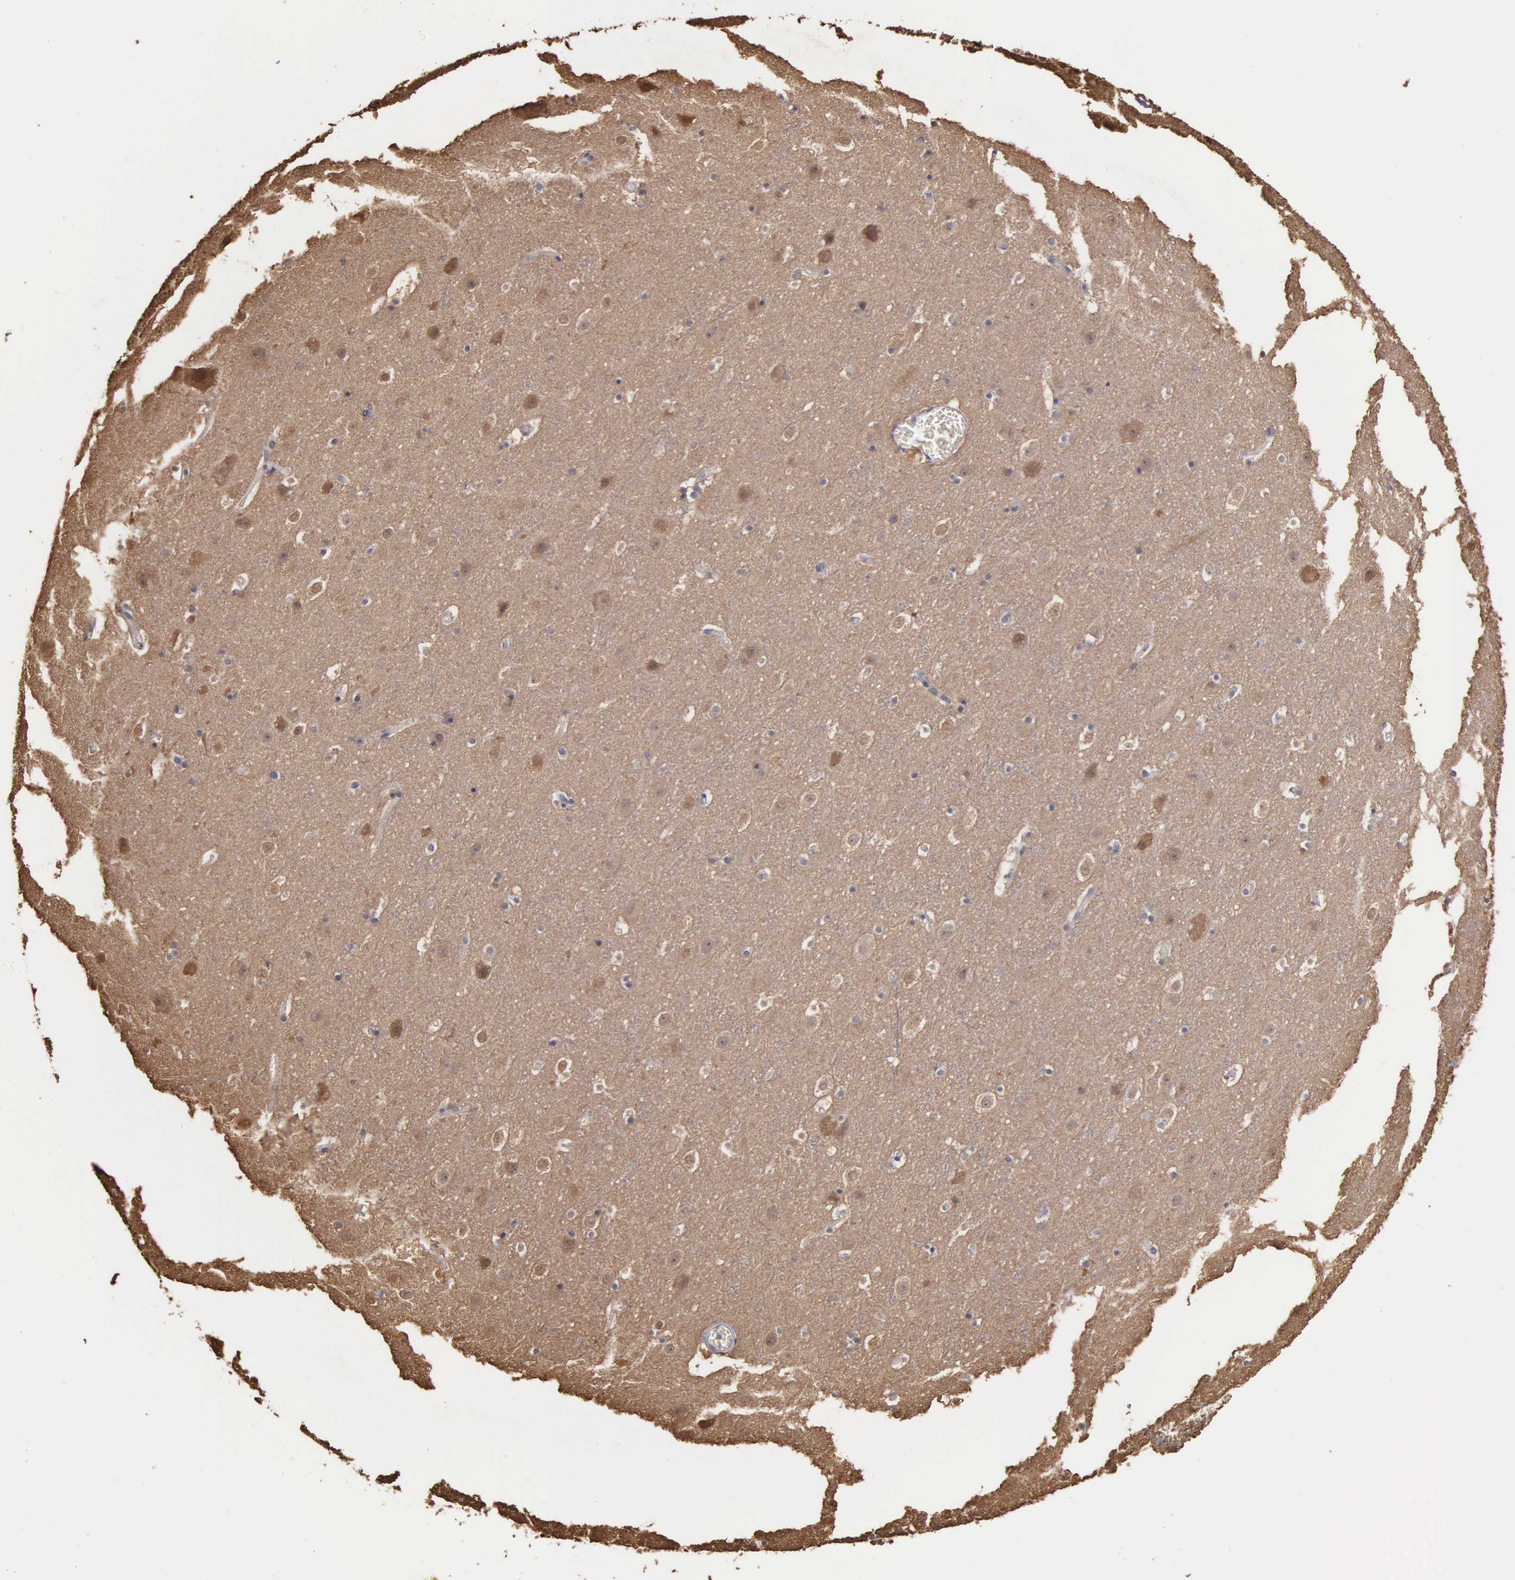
{"staining": {"intensity": "negative", "quantity": "none", "location": "none"}, "tissue": "cerebral cortex", "cell_type": "Endothelial cells", "image_type": "normal", "snomed": [{"axis": "morphology", "description": "Normal tissue, NOS"}, {"axis": "topography", "description": "Cerebral cortex"}], "caption": "IHC of benign cerebral cortex demonstrates no positivity in endothelial cells.", "gene": "ENO3", "patient": {"sex": "male", "age": 45}}